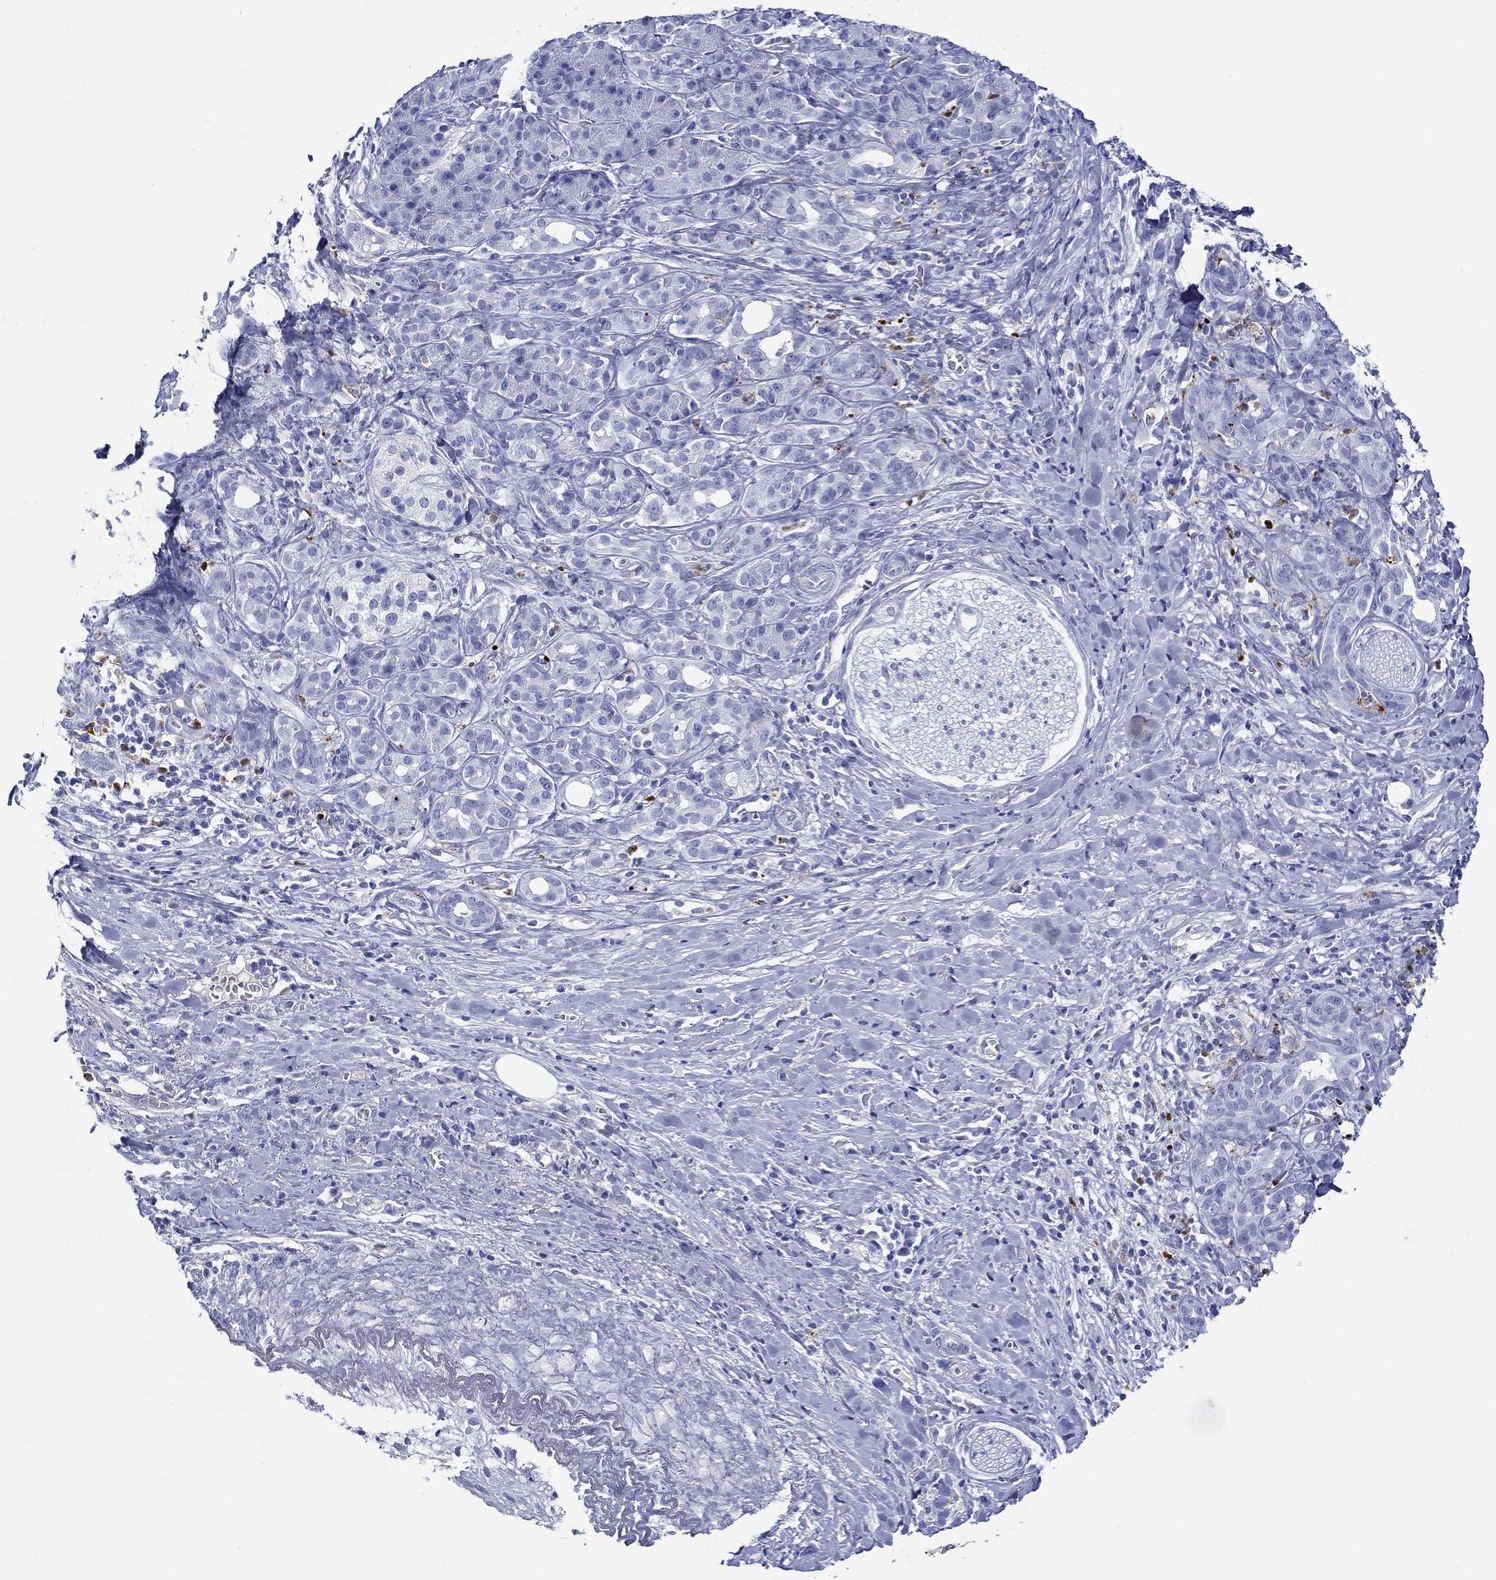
{"staining": {"intensity": "negative", "quantity": "none", "location": "none"}, "tissue": "pancreatic cancer", "cell_type": "Tumor cells", "image_type": "cancer", "snomed": [{"axis": "morphology", "description": "Adenocarcinoma, NOS"}, {"axis": "topography", "description": "Pancreas"}], "caption": "Human pancreatic adenocarcinoma stained for a protein using immunohistochemistry reveals no staining in tumor cells.", "gene": "EPX", "patient": {"sex": "male", "age": 61}}